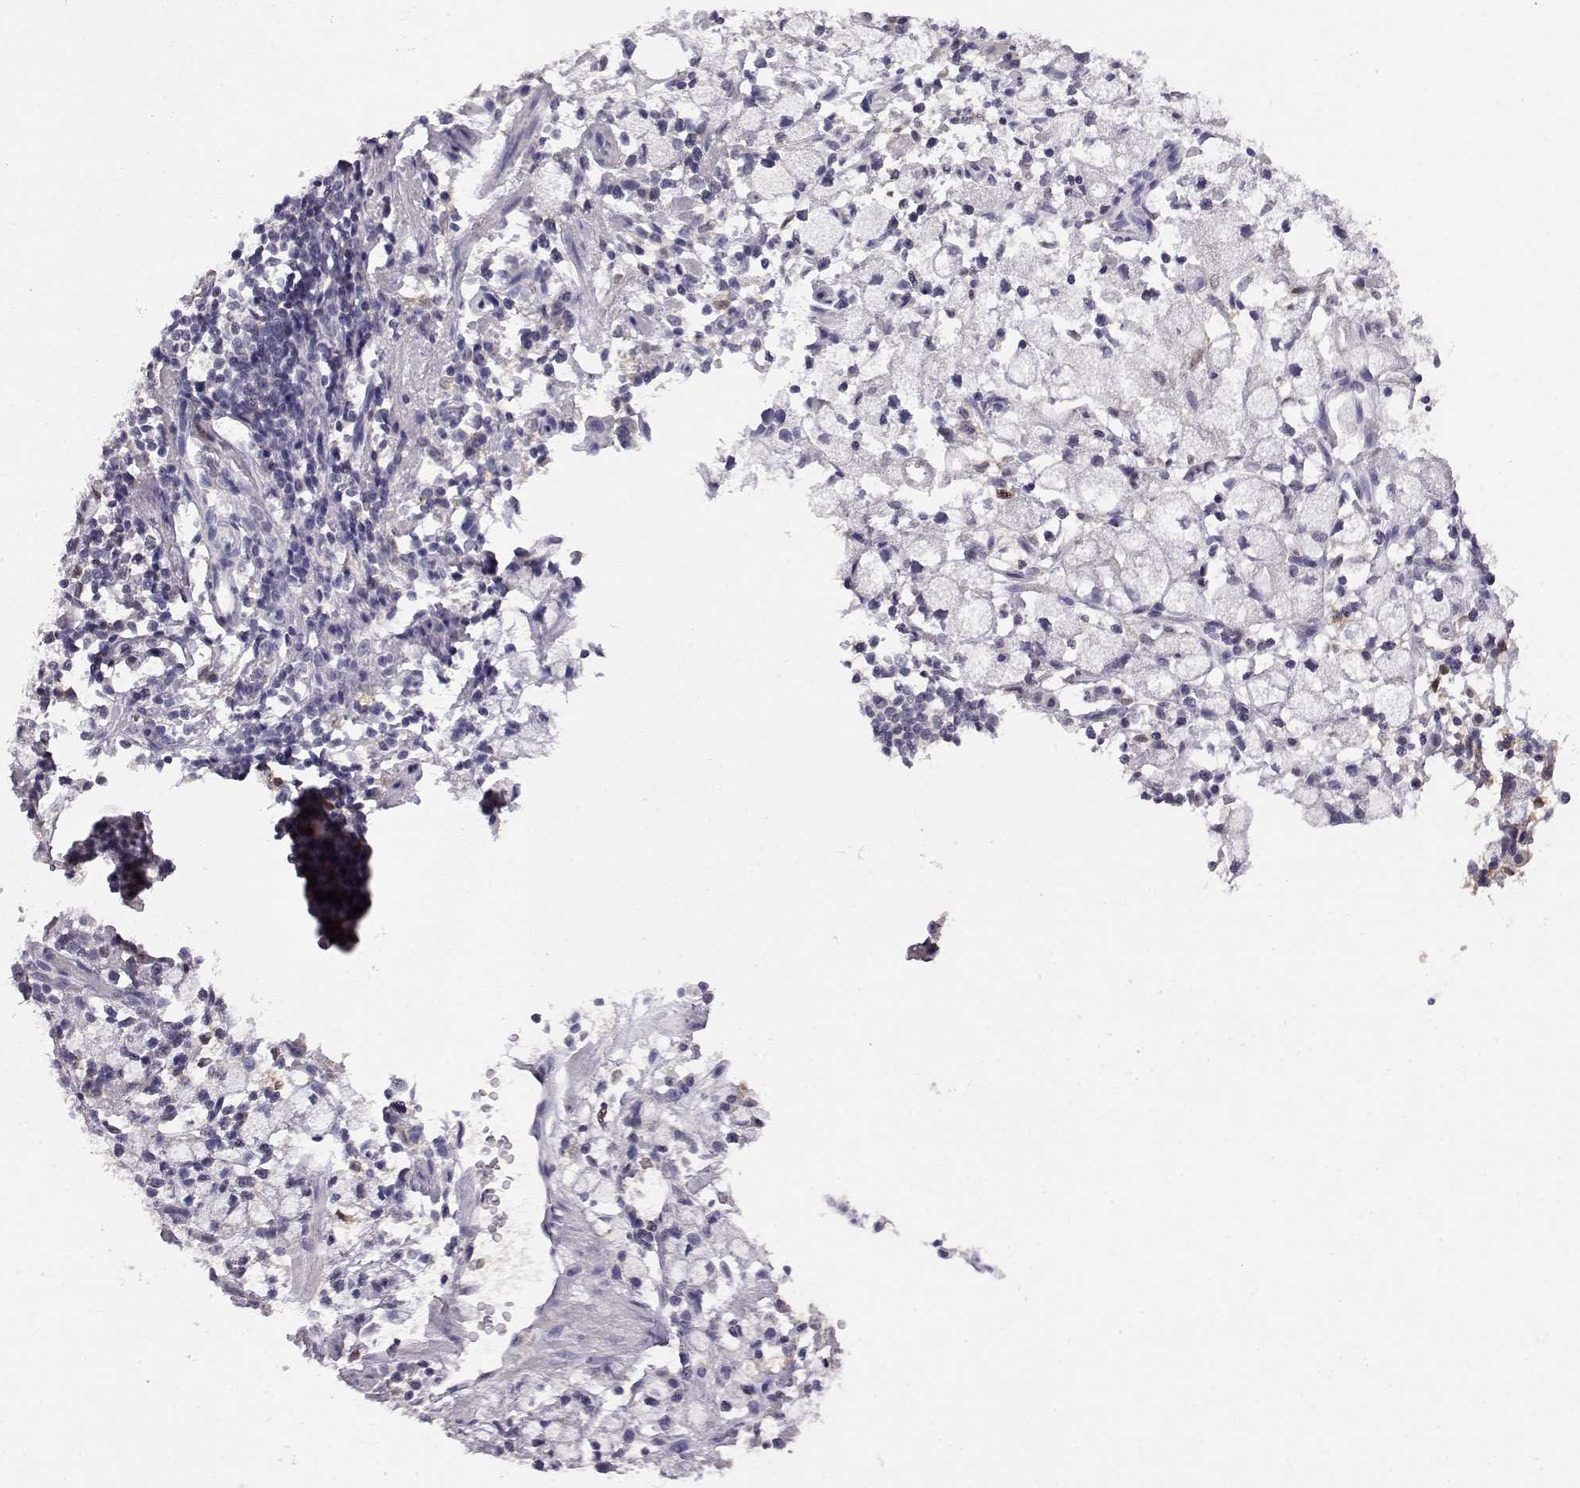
{"staining": {"intensity": "negative", "quantity": "none", "location": "none"}, "tissue": "stomach cancer", "cell_type": "Tumor cells", "image_type": "cancer", "snomed": [{"axis": "morphology", "description": "Adenocarcinoma, NOS"}, {"axis": "topography", "description": "Stomach"}], "caption": "Protein analysis of stomach cancer shows no significant positivity in tumor cells.", "gene": "AKR1B1", "patient": {"sex": "male", "age": 58}}